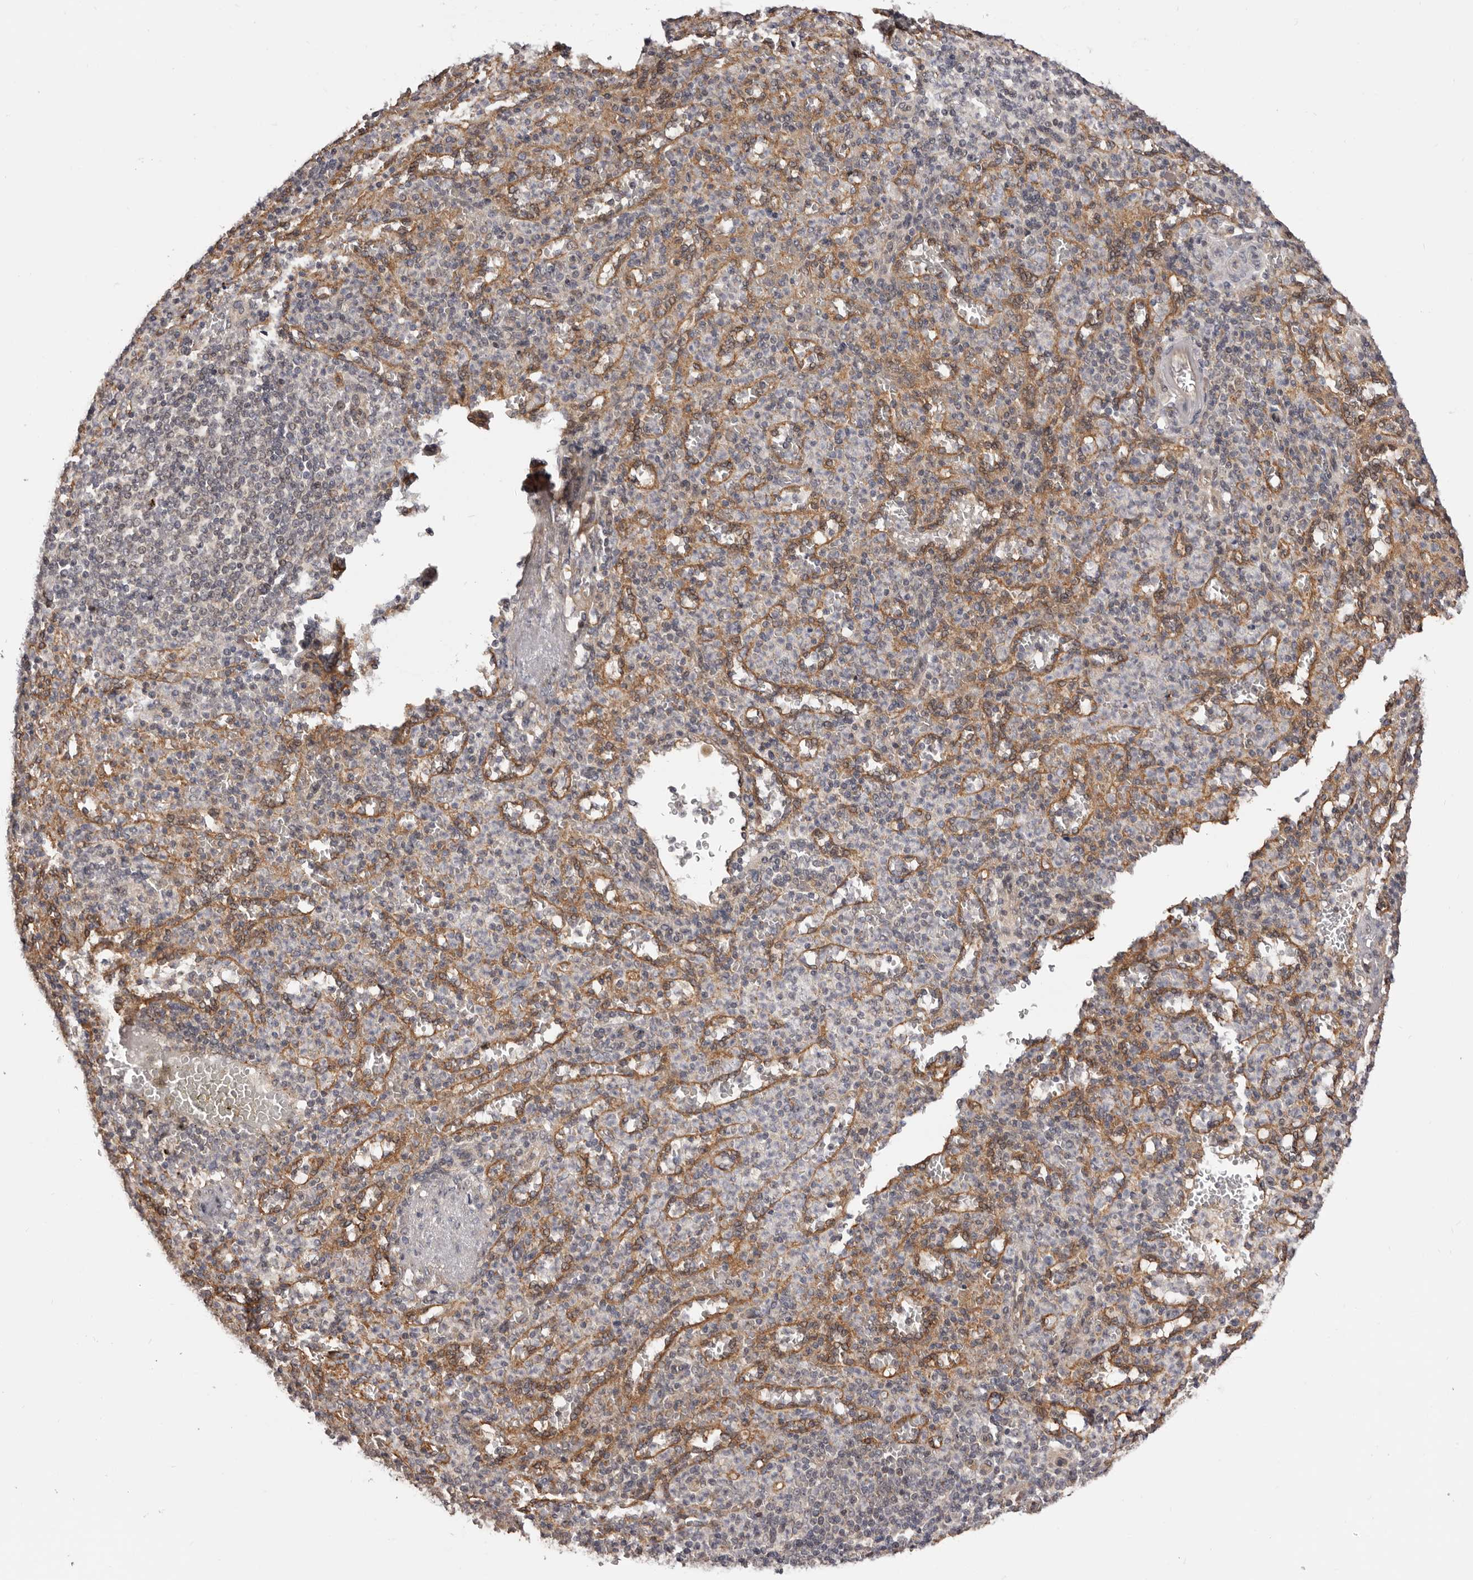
{"staining": {"intensity": "negative", "quantity": "none", "location": "none"}, "tissue": "spleen", "cell_type": "Cells in red pulp", "image_type": "normal", "snomed": [{"axis": "morphology", "description": "Normal tissue, NOS"}, {"axis": "topography", "description": "Spleen"}], "caption": "High magnification brightfield microscopy of benign spleen stained with DAB (brown) and counterstained with hematoxylin (blue): cells in red pulp show no significant expression.", "gene": "NOL12", "patient": {"sex": "female", "age": 74}}